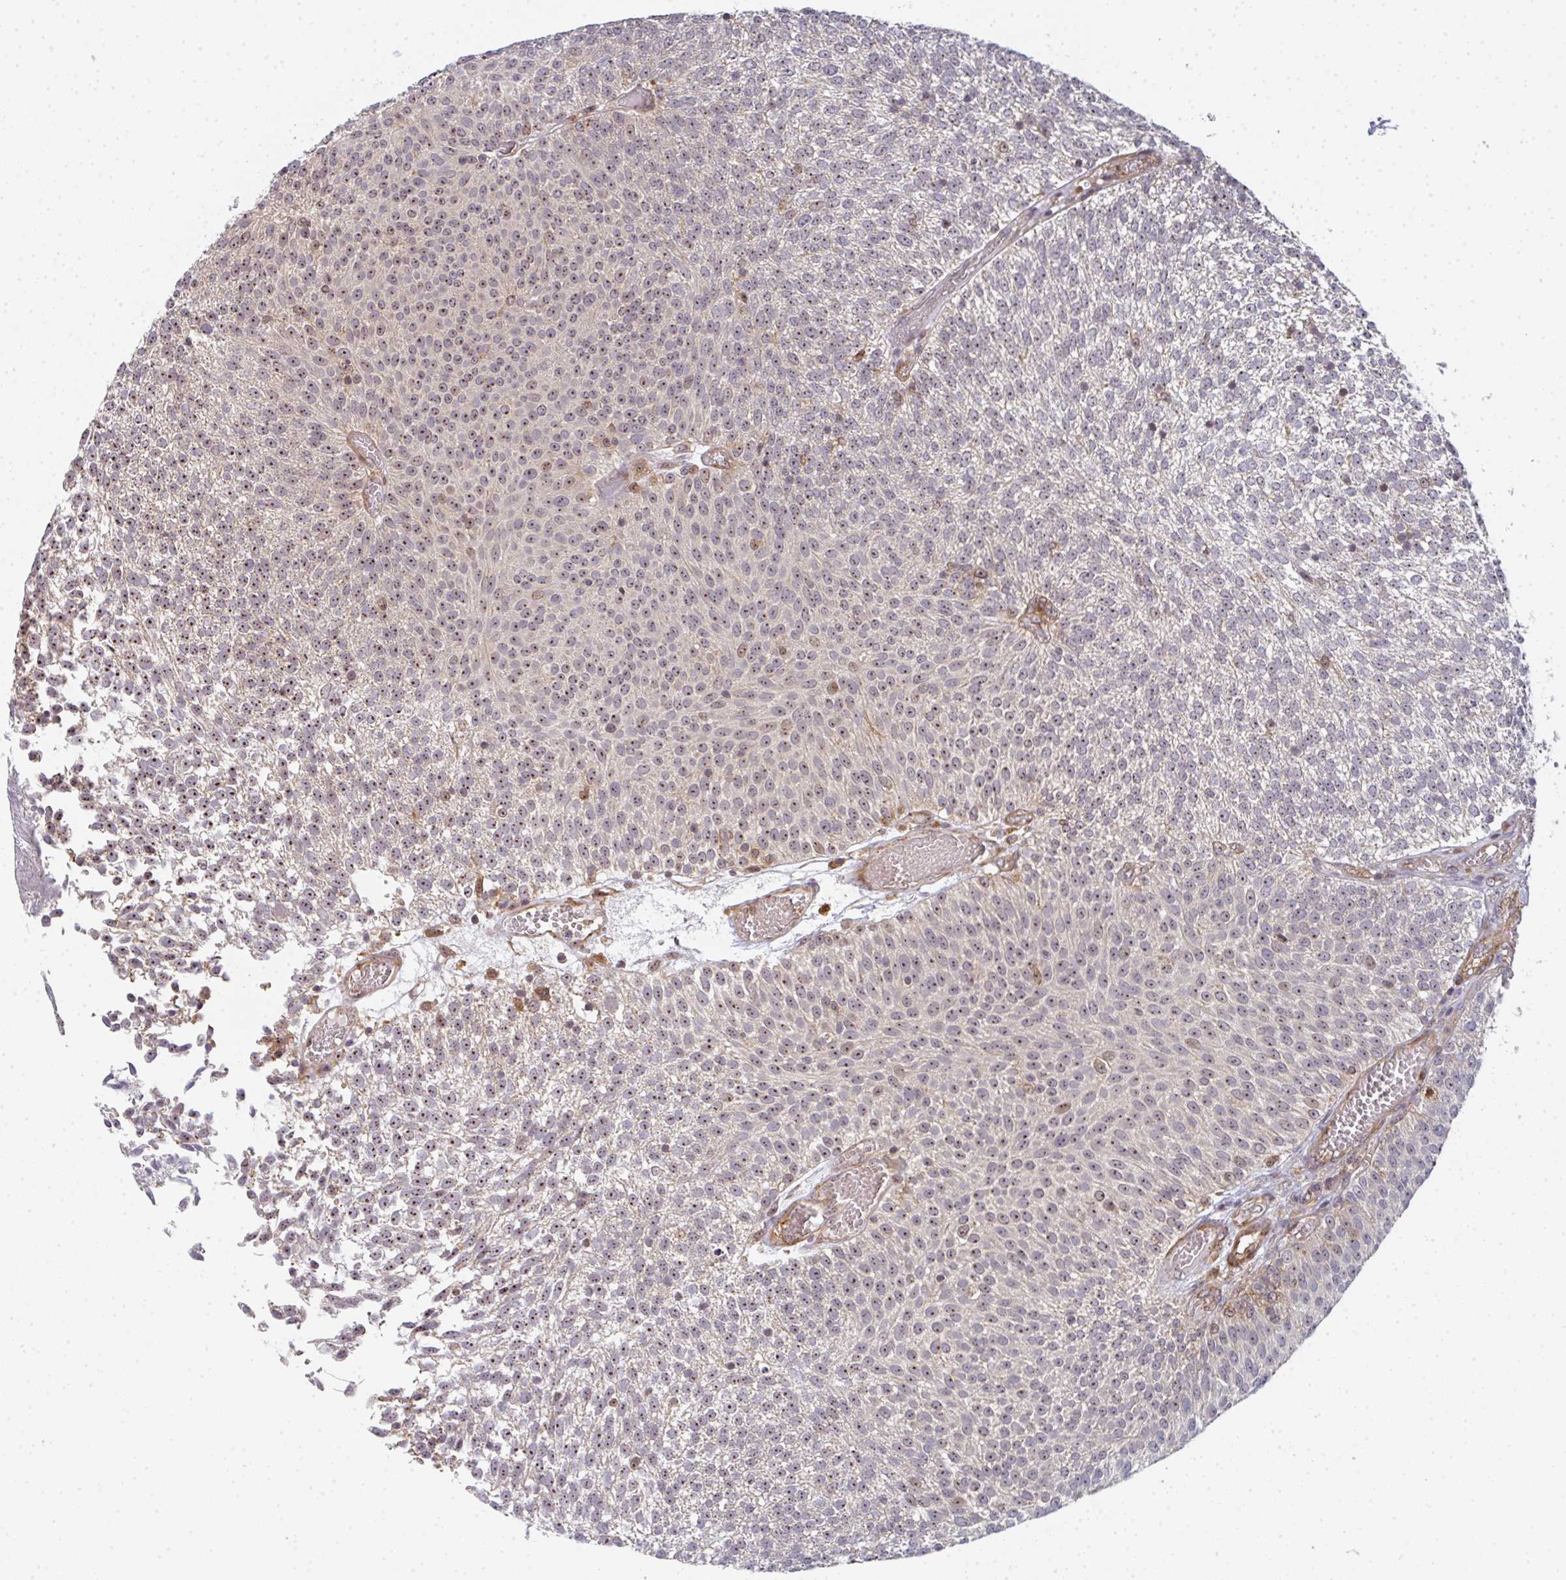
{"staining": {"intensity": "moderate", "quantity": "25%-75%", "location": "nuclear"}, "tissue": "urothelial cancer", "cell_type": "Tumor cells", "image_type": "cancer", "snomed": [{"axis": "morphology", "description": "Urothelial carcinoma, Low grade"}, {"axis": "topography", "description": "Urinary bladder"}], "caption": "High-power microscopy captured an immunohistochemistry histopathology image of urothelial carcinoma (low-grade), revealing moderate nuclear positivity in approximately 25%-75% of tumor cells.", "gene": "SIMC1", "patient": {"sex": "female", "age": 79}}